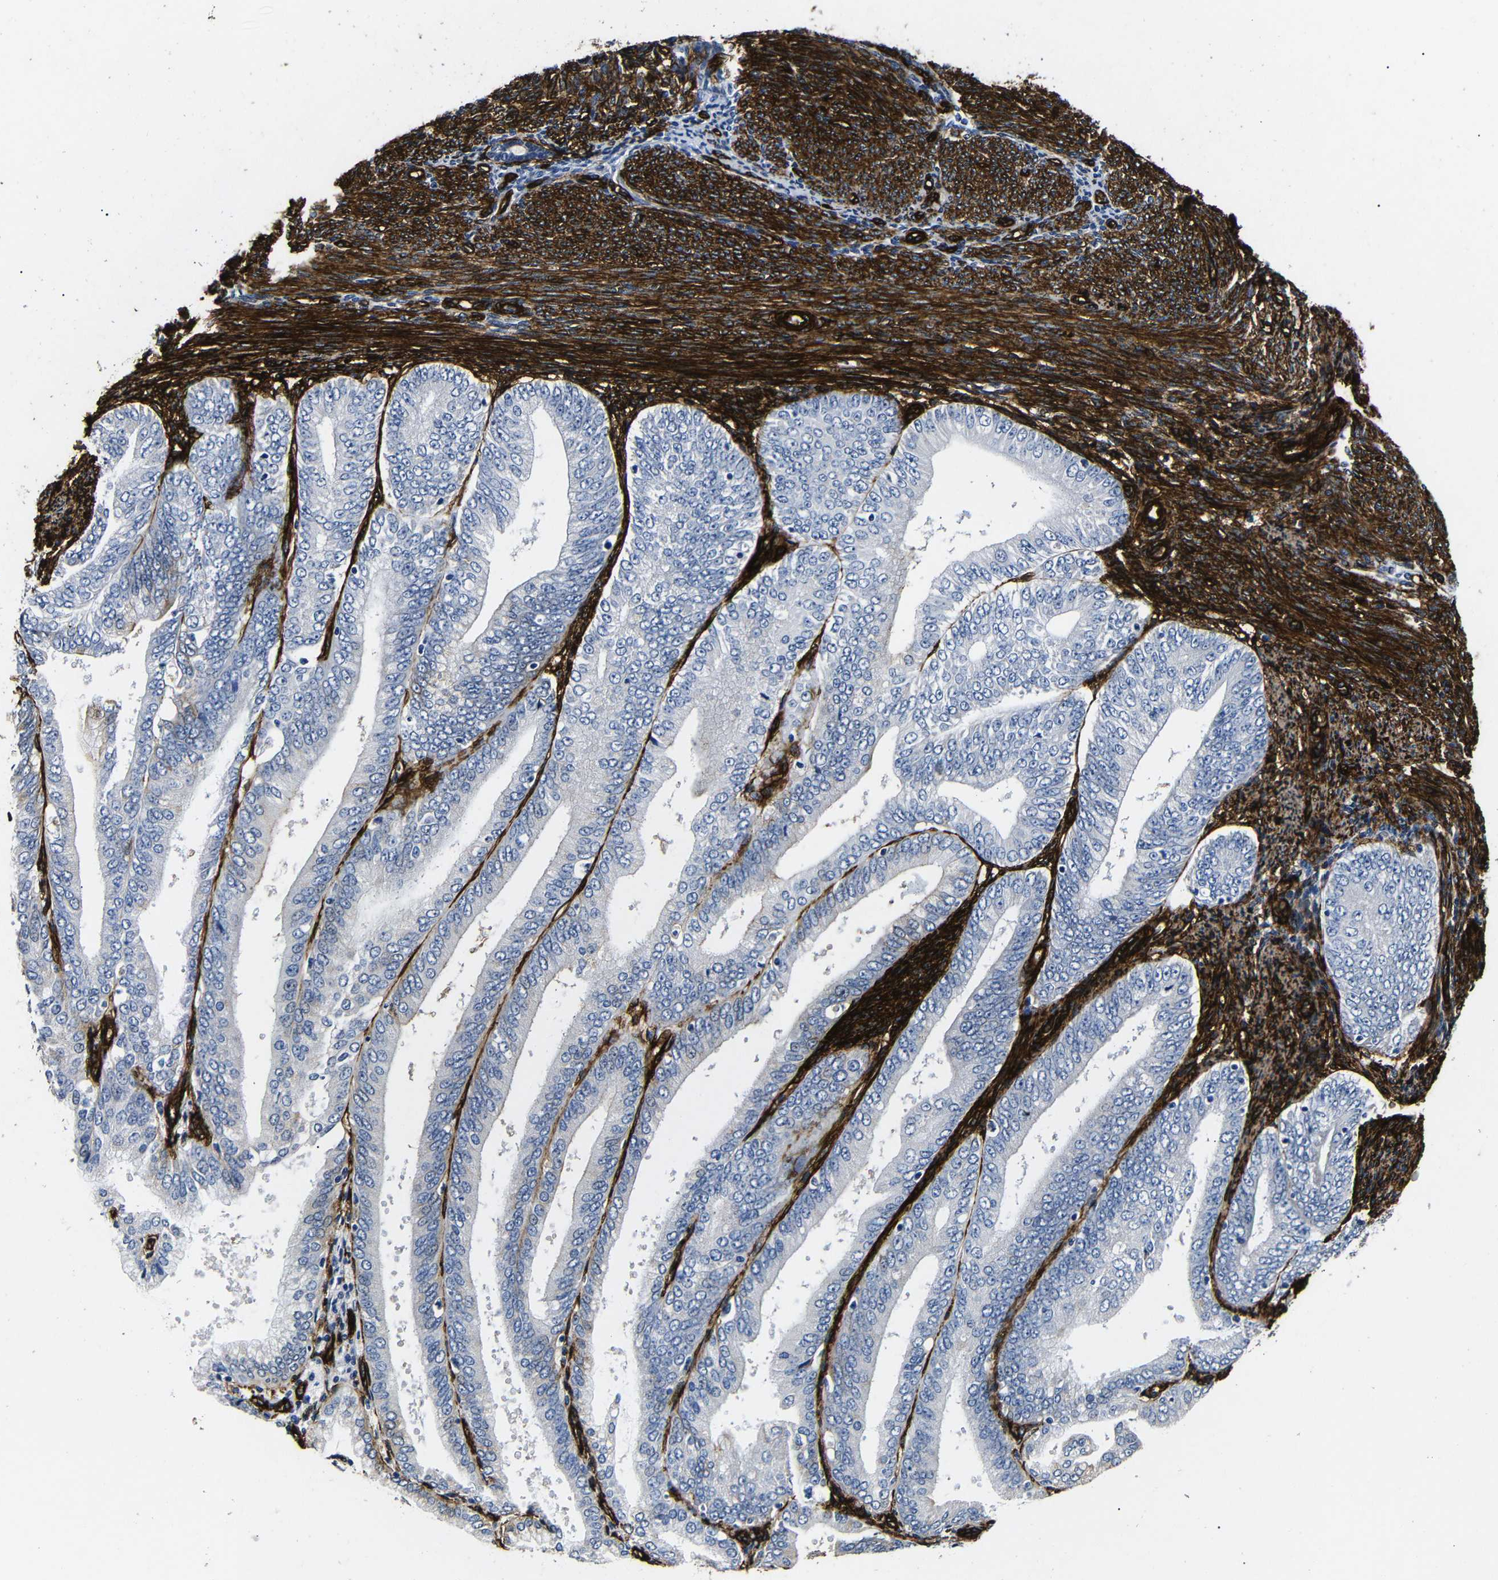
{"staining": {"intensity": "negative", "quantity": "none", "location": "none"}, "tissue": "endometrial cancer", "cell_type": "Tumor cells", "image_type": "cancer", "snomed": [{"axis": "morphology", "description": "Adenocarcinoma, NOS"}, {"axis": "topography", "description": "Endometrium"}], "caption": "IHC histopathology image of endometrial cancer (adenocarcinoma) stained for a protein (brown), which exhibits no positivity in tumor cells.", "gene": "CAV2", "patient": {"sex": "female", "age": 63}}